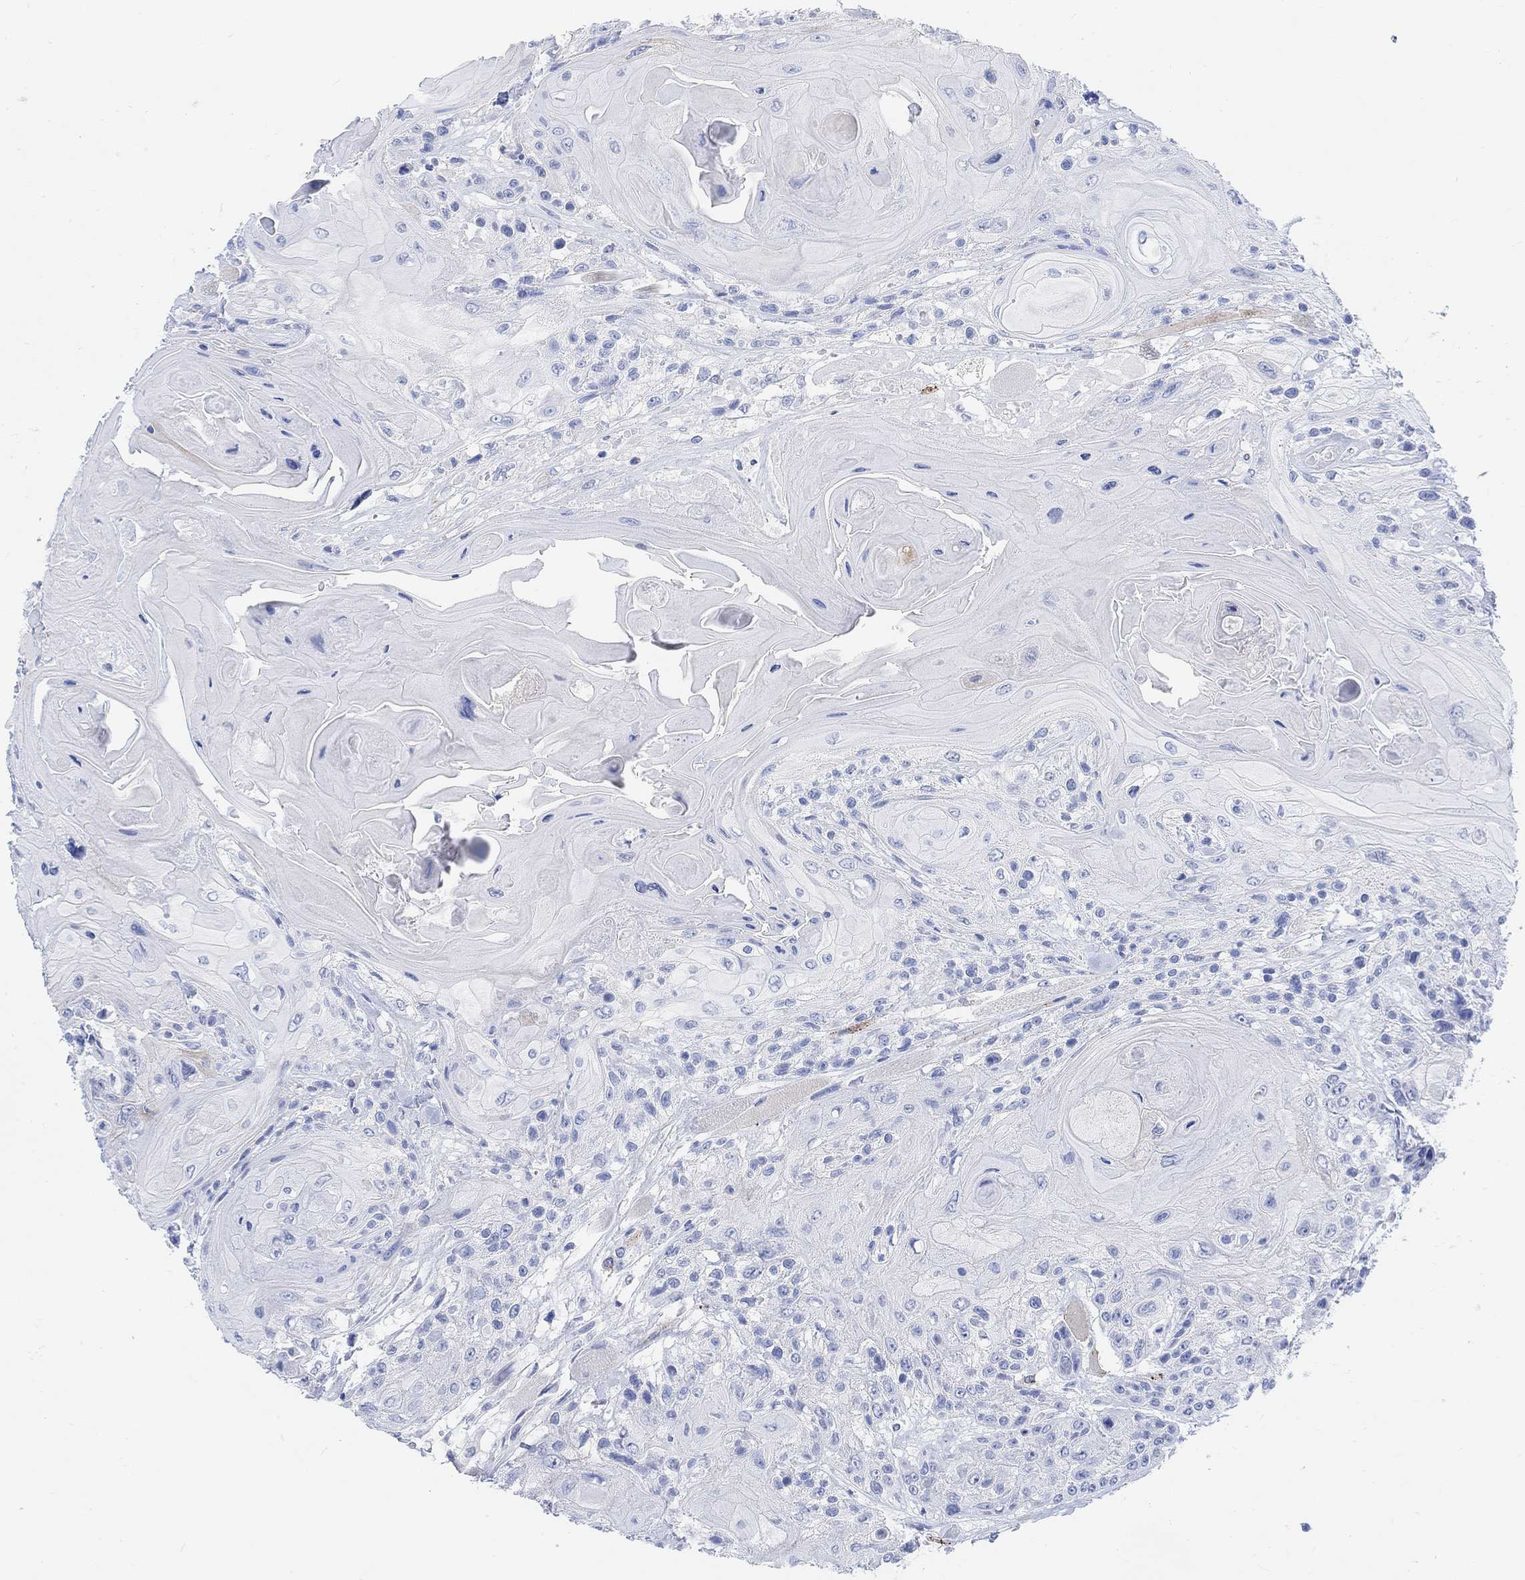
{"staining": {"intensity": "negative", "quantity": "none", "location": "none"}, "tissue": "head and neck cancer", "cell_type": "Tumor cells", "image_type": "cancer", "snomed": [{"axis": "morphology", "description": "Squamous cell carcinoma, NOS"}, {"axis": "topography", "description": "Head-Neck"}], "caption": "IHC of human head and neck cancer (squamous cell carcinoma) reveals no positivity in tumor cells.", "gene": "ENO4", "patient": {"sex": "female", "age": 59}}